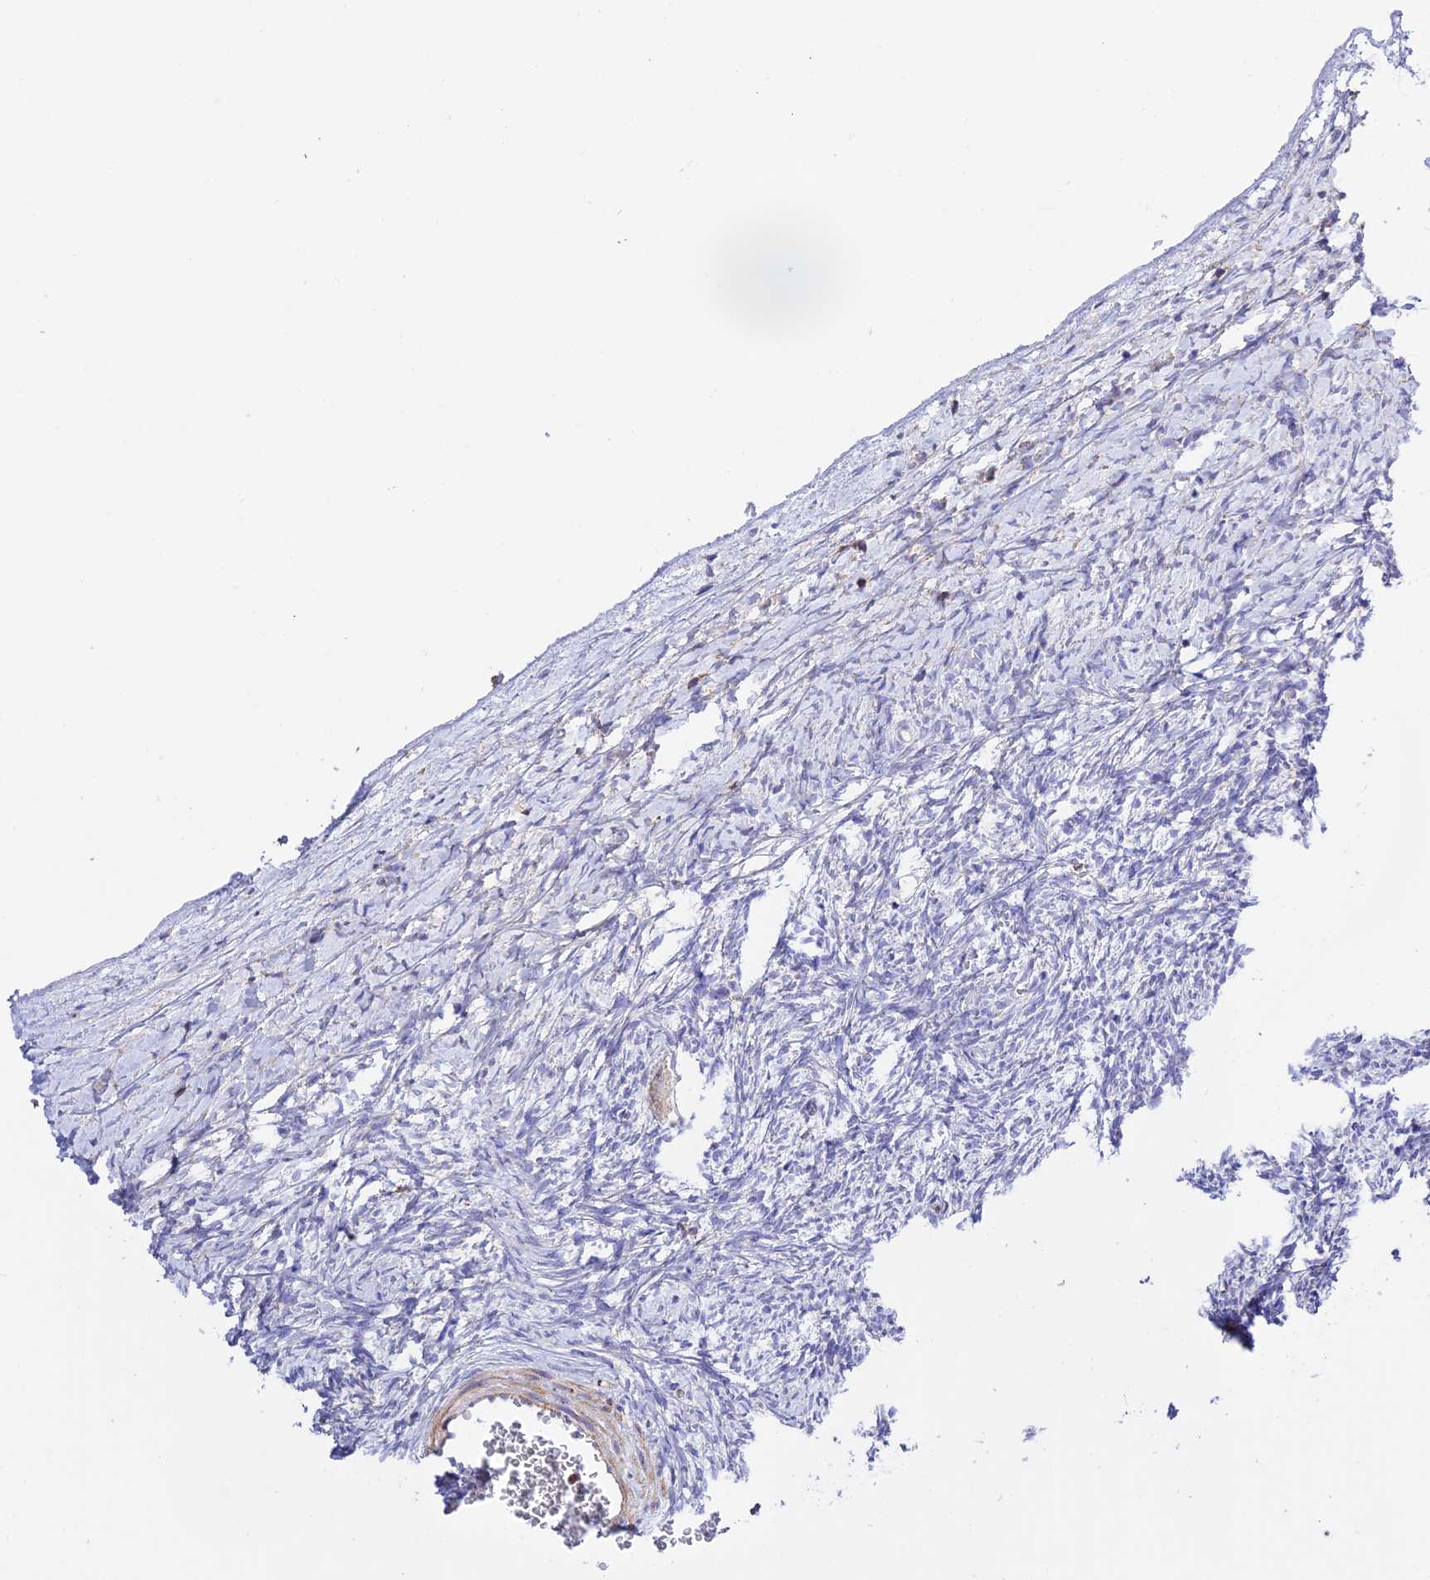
{"staining": {"intensity": "weak", "quantity": "25%-75%", "location": "cytoplasmic/membranous"}, "tissue": "ovary", "cell_type": "Ovarian stroma cells", "image_type": "normal", "snomed": [{"axis": "morphology", "description": "Normal tissue, NOS"}, {"axis": "morphology", "description": "Developmental malformation"}, {"axis": "topography", "description": "Ovary"}], "caption": "Benign ovary was stained to show a protein in brown. There is low levels of weak cytoplasmic/membranous staining in about 25%-75% of ovarian stroma cells. (Brightfield microscopy of DAB IHC at high magnification).", "gene": "PRIM1", "patient": {"sex": "female", "age": 39}}